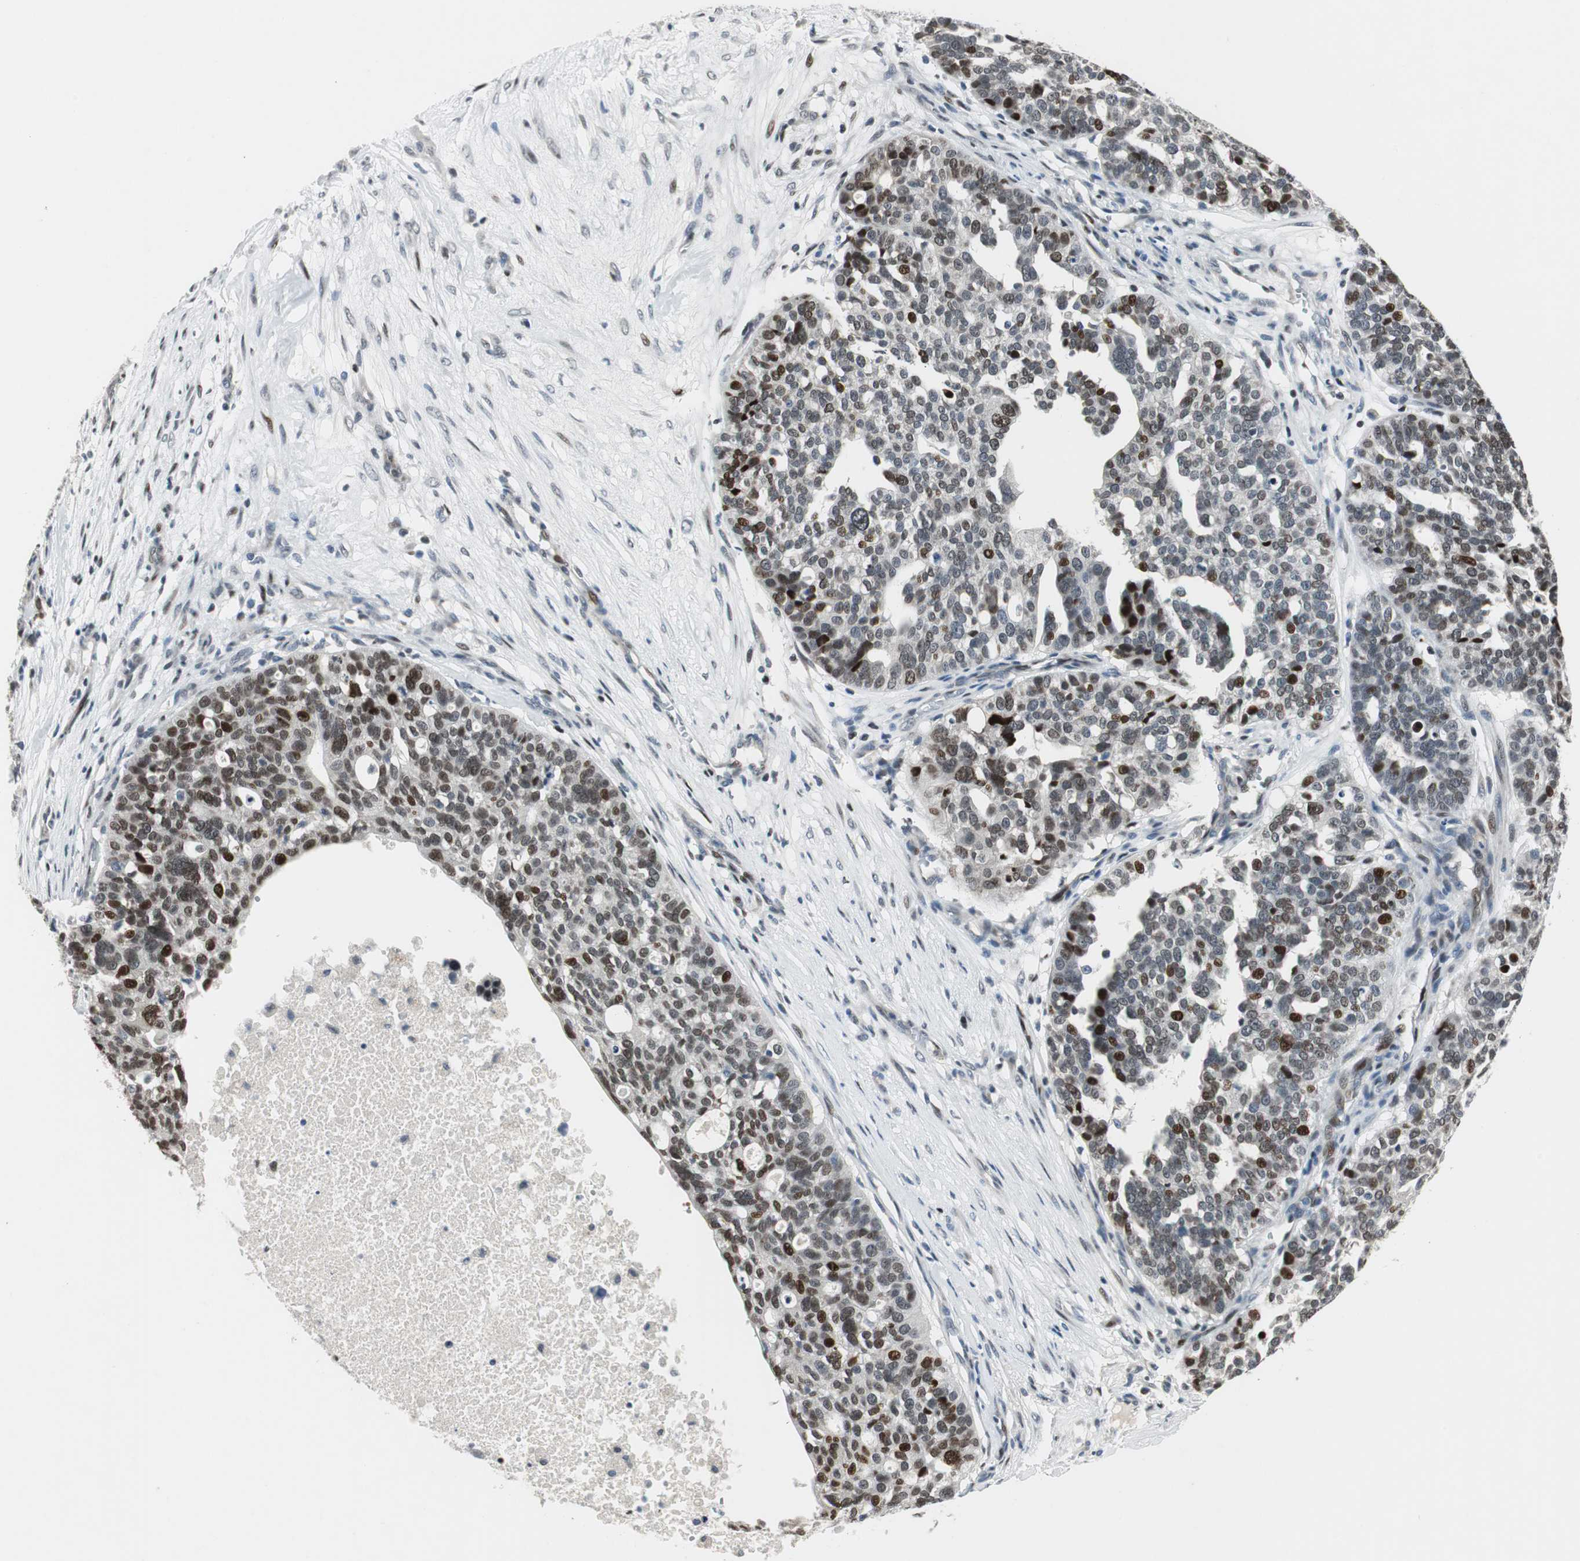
{"staining": {"intensity": "strong", "quantity": "25%-75%", "location": "nuclear"}, "tissue": "ovarian cancer", "cell_type": "Tumor cells", "image_type": "cancer", "snomed": [{"axis": "morphology", "description": "Cystadenocarcinoma, serous, NOS"}, {"axis": "topography", "description": "Ovary"}], "caption": "Ovarian cancer (serous cystadenocarcinoma) tissue demonstrates strong nuclear staining in about 25%-75% of tumor cells, visualized by immunohistochemistry. The staining is performed using DAB brown chromogen to label protein expression. The nuclei are counter-stained blue using hematoxylin.", "gene": "AJUBA", "patient": {"sex": "female", "age": 59}}